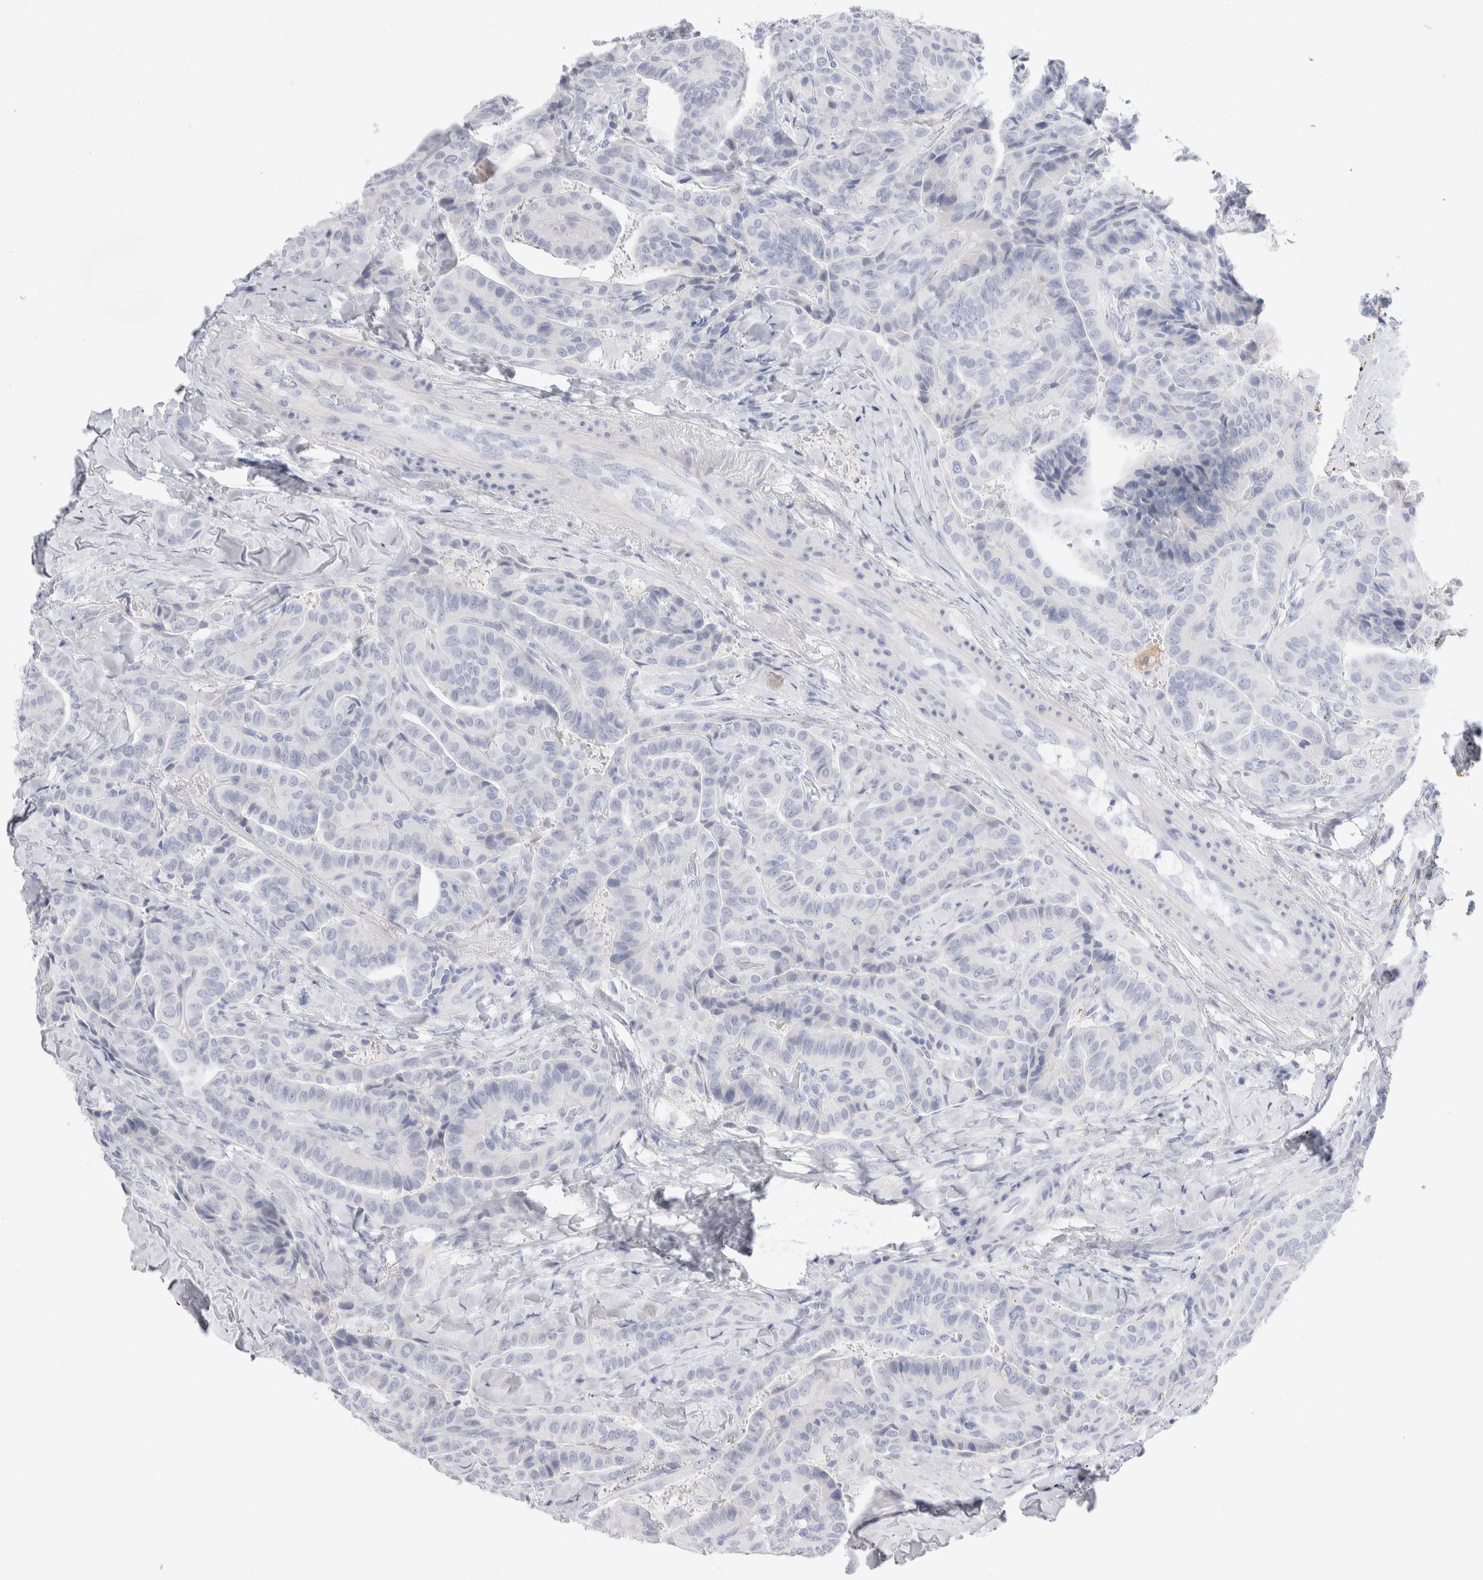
{"staining": {"intensity": "negative", "quantity": "none", "location": "none"}, "tissue": "thyroid cancer", "cell_type": "Tumor cells", "image_type": "cancer", "snomed": [{"axis": "morphology", "description": "Papillary adenocarcinoma, NOS"}, {"axis": "topography", "description": "Thyroid gland"}], "caption": "Tumor cells show no significant expression in thyroid papillary adenocarcinoma.", "gene": "GDA", "patient": {"sex": "male", "age": 77}}